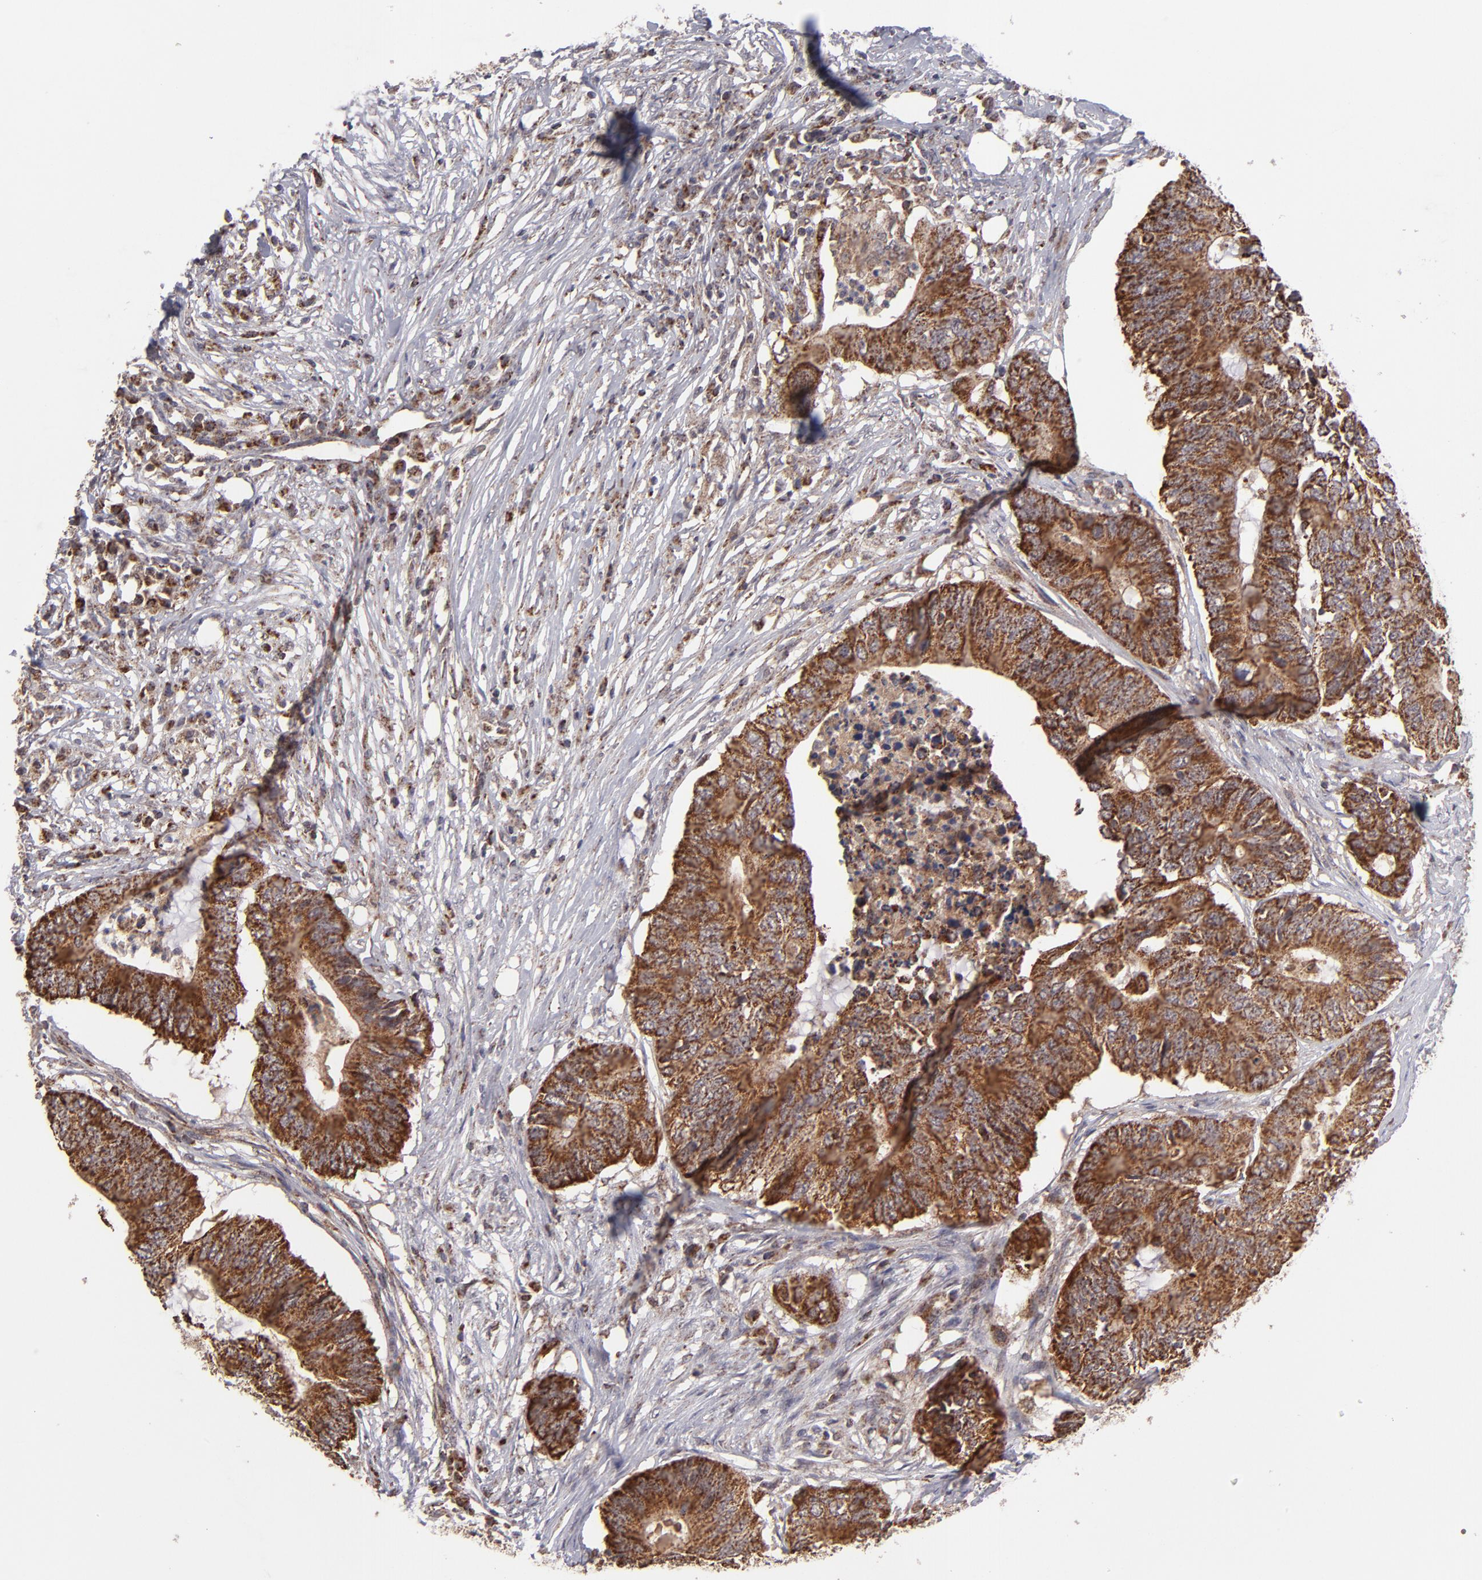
{"staining": {"intensity": "moderate", "quantity": ">75%", "location": "cytoplasmic/membranous"}, "tissue": "colorectal cancer", "cell_type": "Tumor cells", "image_type": "cancer", "snomed": [{"axis": "morphology", "description": "Adenocarcinoma, NOS"}, {"axis": "topography", "description": "Colon"}], "caption": "An image showing moderate cytoplasmic/membranous positivity in approximately >75% of tumor cells in colorectal cancer (adenocarcinoma), as visualized by brown immunohistochemical staining.", "gene": "SLC15A1", "patient": {"sex": "male", "age": 71}}